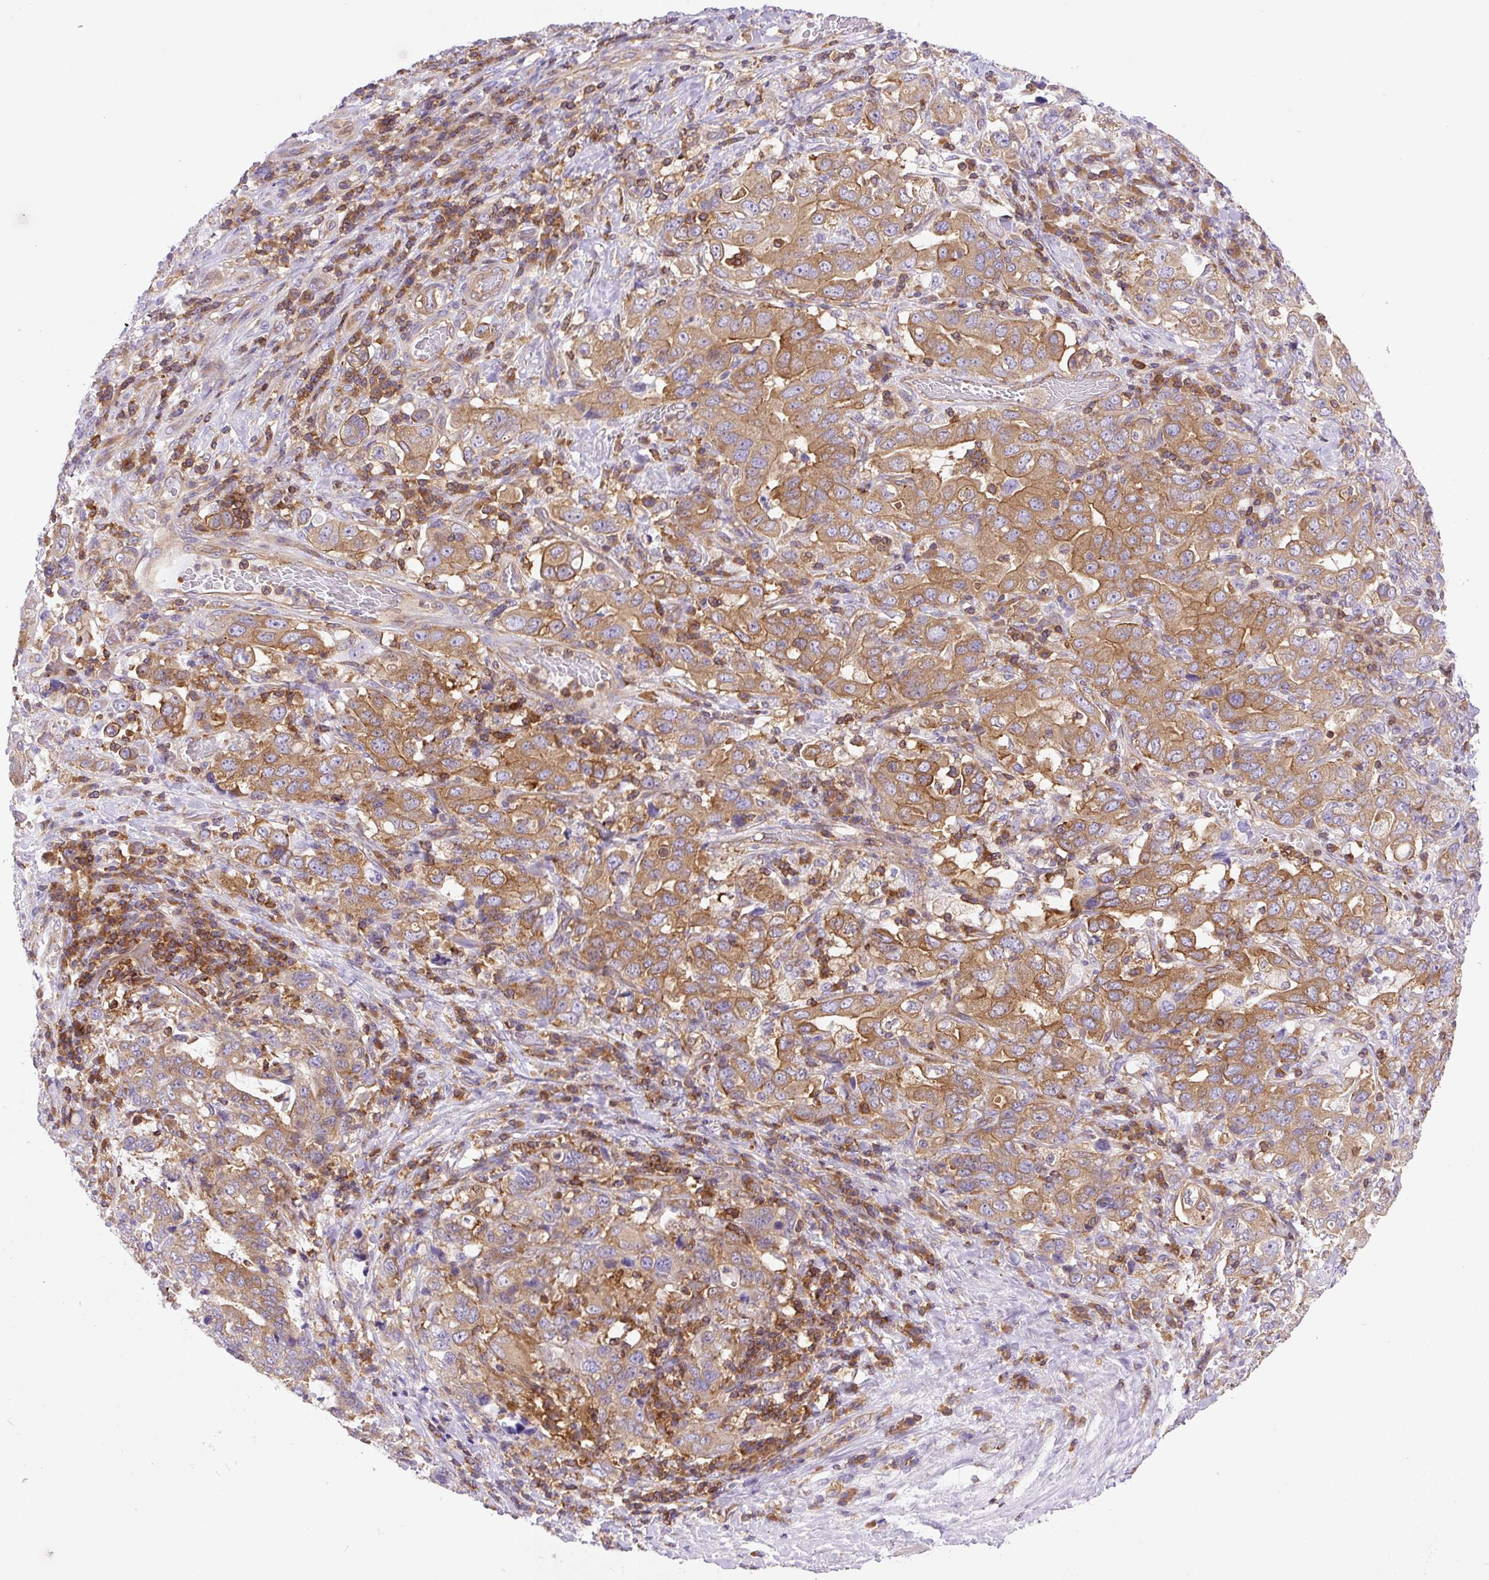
{"staining": {"intensity": "moderate", "quantity": ">75%", "location": "cytoplasmic/membranous"}, "tissue": "stomach cancer", "cell_type": "Tumor cells", "image_type": "cancer", "snomed": [{"axis": "morphology", "description": "Adenocarcinoma, NOS"}, {"axis": "topography", "description": "Stomach, upper"}, {"axis": "topography", "description": "Stomach"}], "caption": "A medium amount of moderate cytoplasmic/membranous staining is identified in approximately >75% of tumor cells in stomach cancer (adenocarcinoma) tissue. (Stains: DAB (3,3'-diaminobenzidine) in brown, nuclei in blue, Microscopy: brightfield microscopy at high magnification).", "gene": "DNM2", "patient": {"sex": "male", "age": 62}}